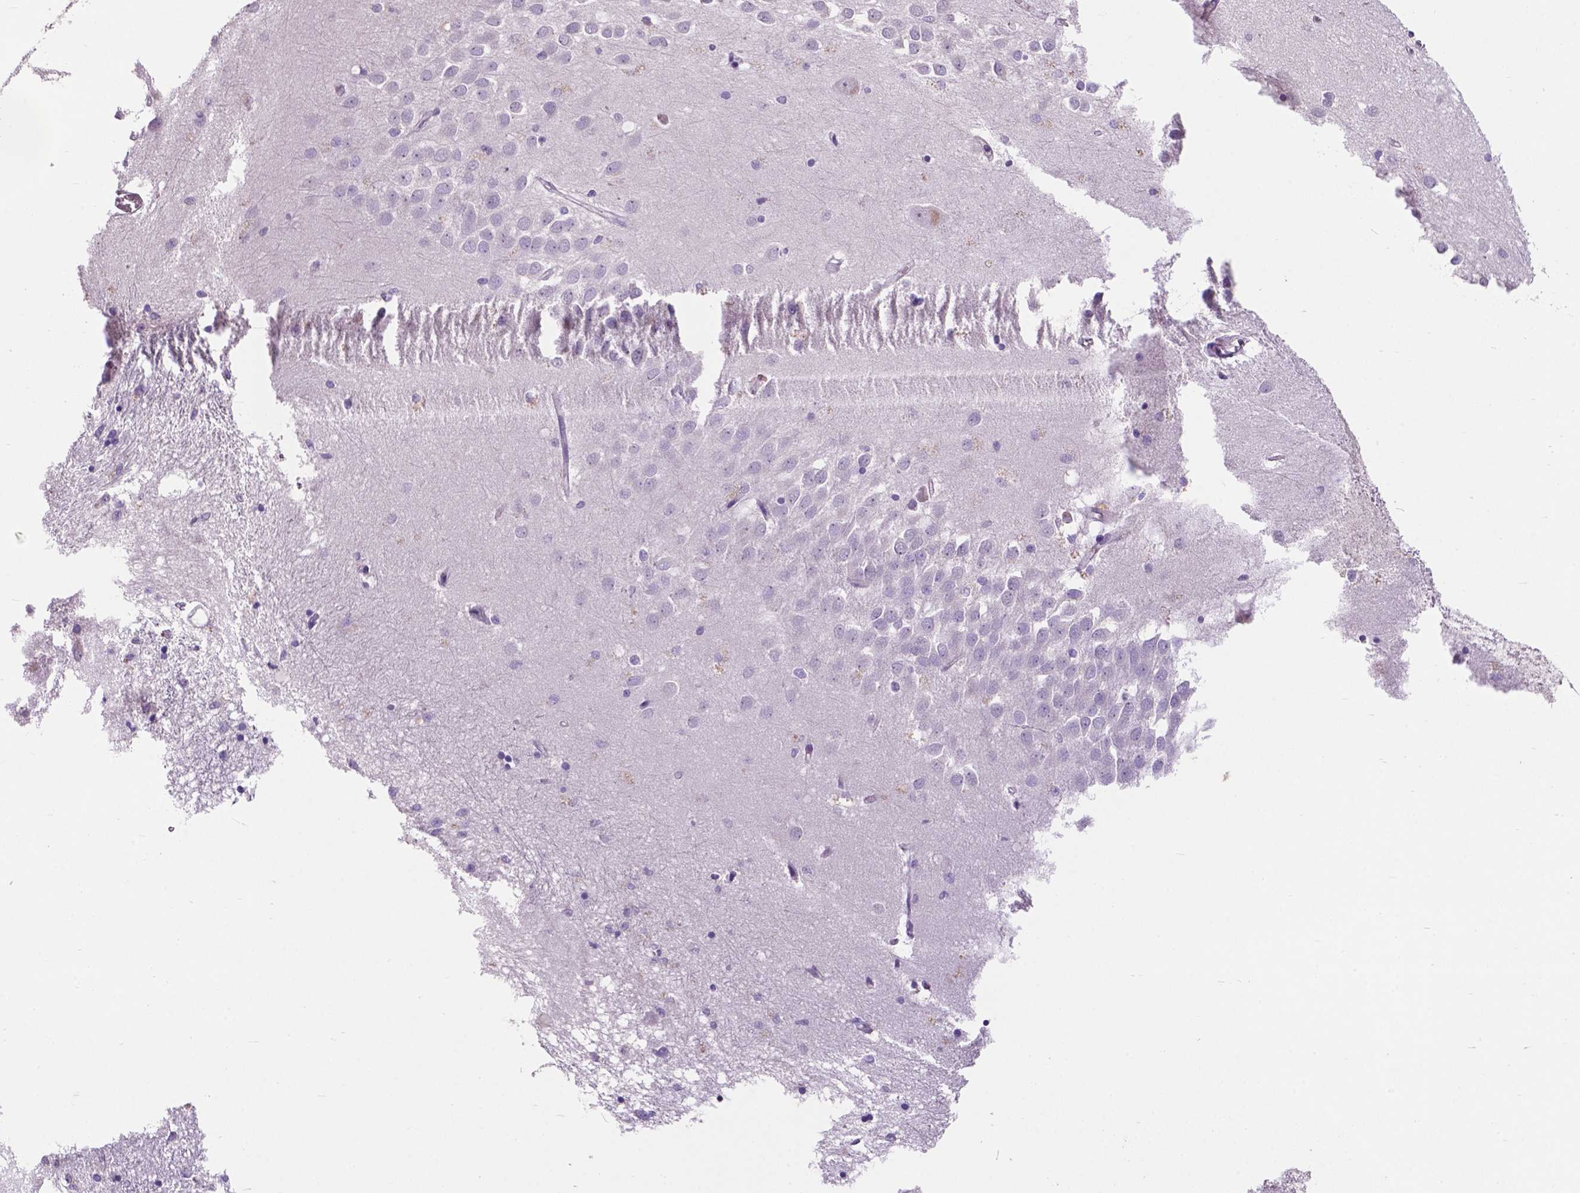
{"staining": {"intensity": "negative", "quantity": "none", "location": "none"}, "tissue": "hippocampus", "cell_type": "Glial cells", "image_type": "normal", "snomed": [{"axis": "morphology", "description": "Normal tissue, NOS"}, {"axis": "topography", "description": "Lateral ventricle wall"}, {"axis": "topography", "description": "Hippocampus"}], "caption": "A high-resolution histopathology image shows immunohistochemistry staining of unremarkable hippocampus, which shows no significant expression in glial cells.", "gene": "PLSCR1", "patient": {"sex": "female", "age": 63}}